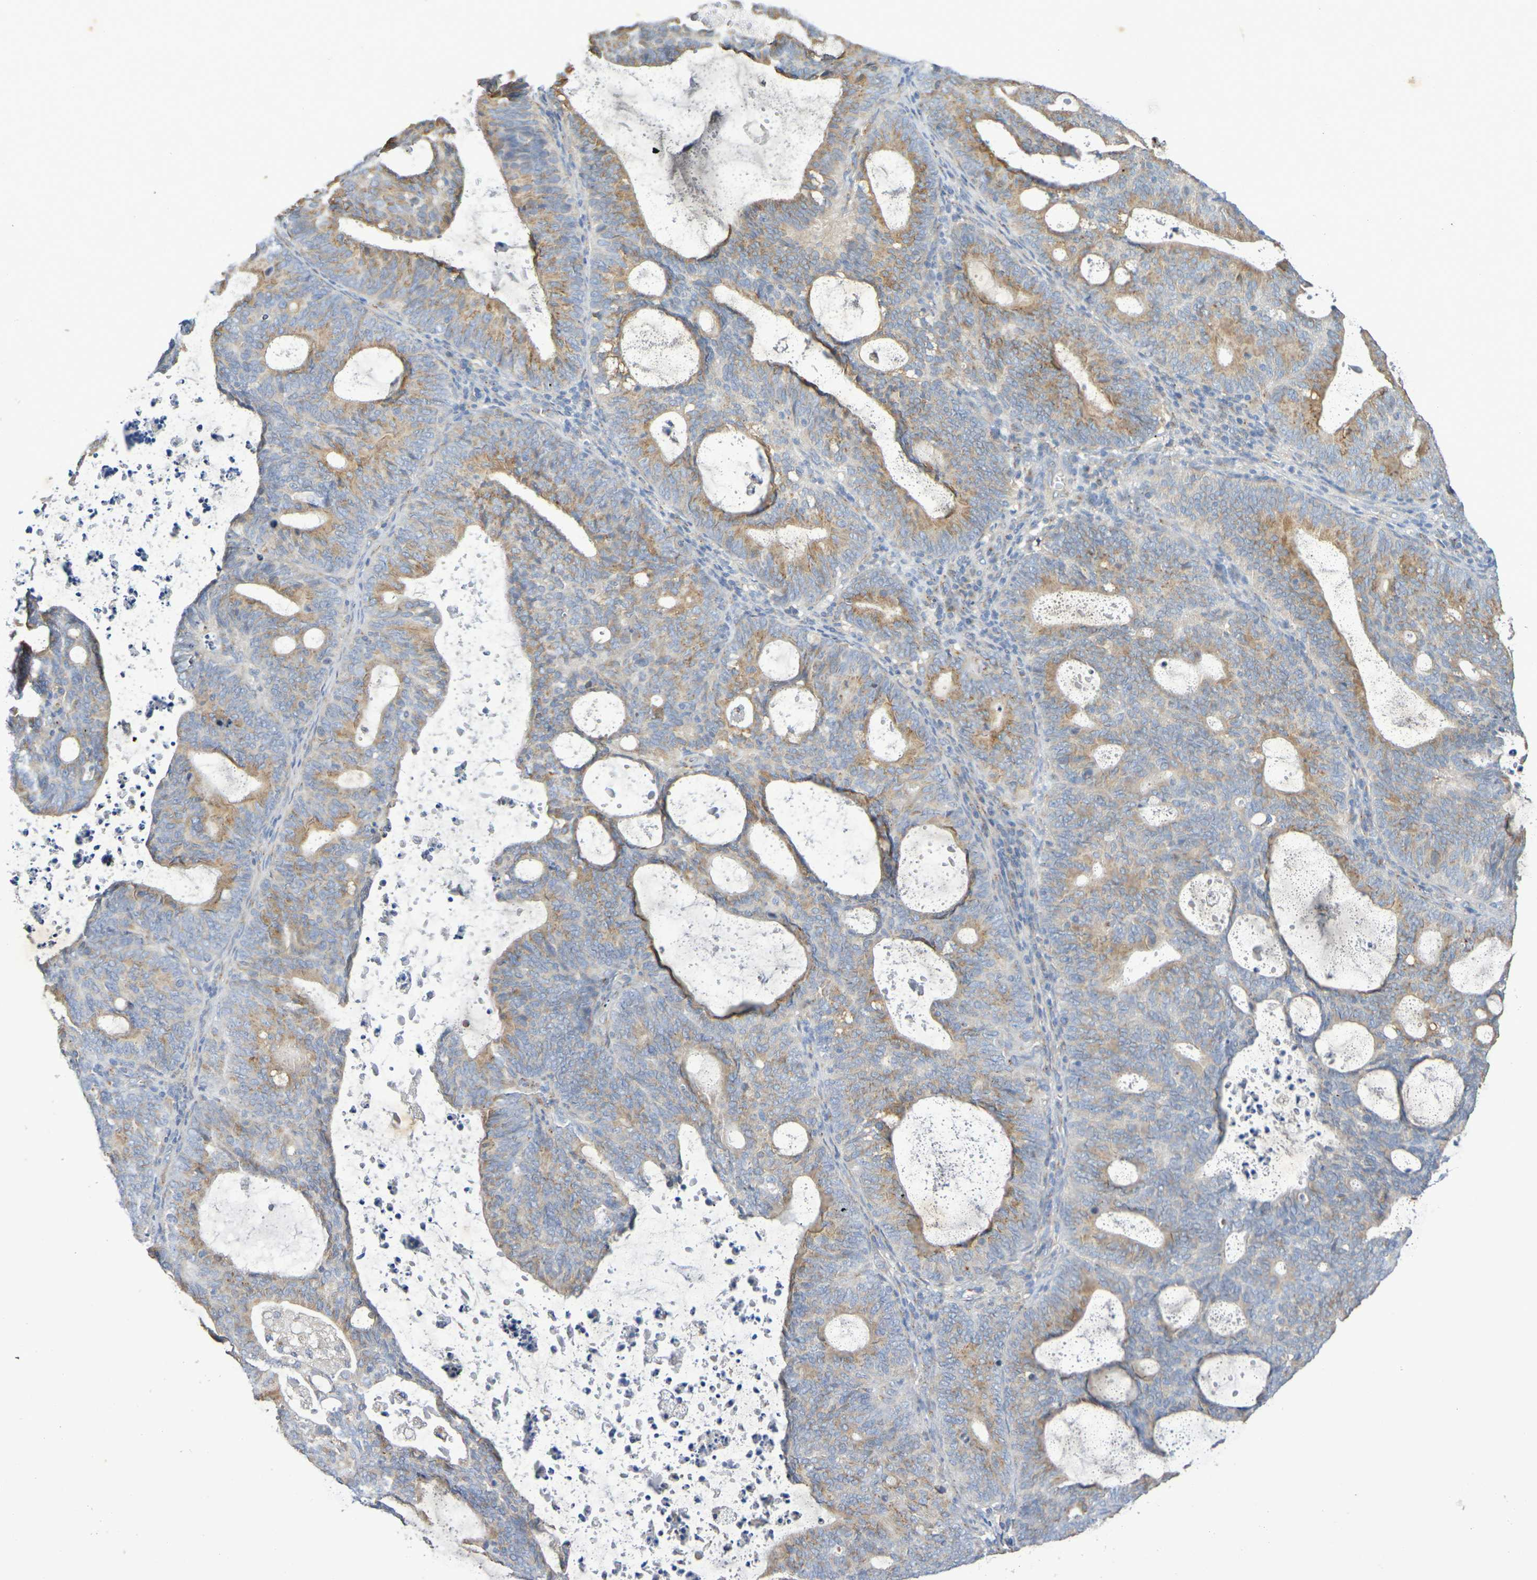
{"staining": {"intensity": "moderate", "quantity": ">75%", "location": "cytoplasmic/membranous"}, "tissue": "endometrial cancer", "cell_type": "Tumor cells", "image_type": "cancer", "snomed": [{"axis": "morphology", "description": "Adenocarcinoma, NOS"}, {"axis": "topography", "description": "Uterus"}], "caption": "Protein expression analysis of adenocarcinoma (endometrial) reveals moderate cytoplasmic/membranous staining in about >75% of tumor cells.", "gene": "DCP2", "patient": {"sex": "female", "age": 83}}